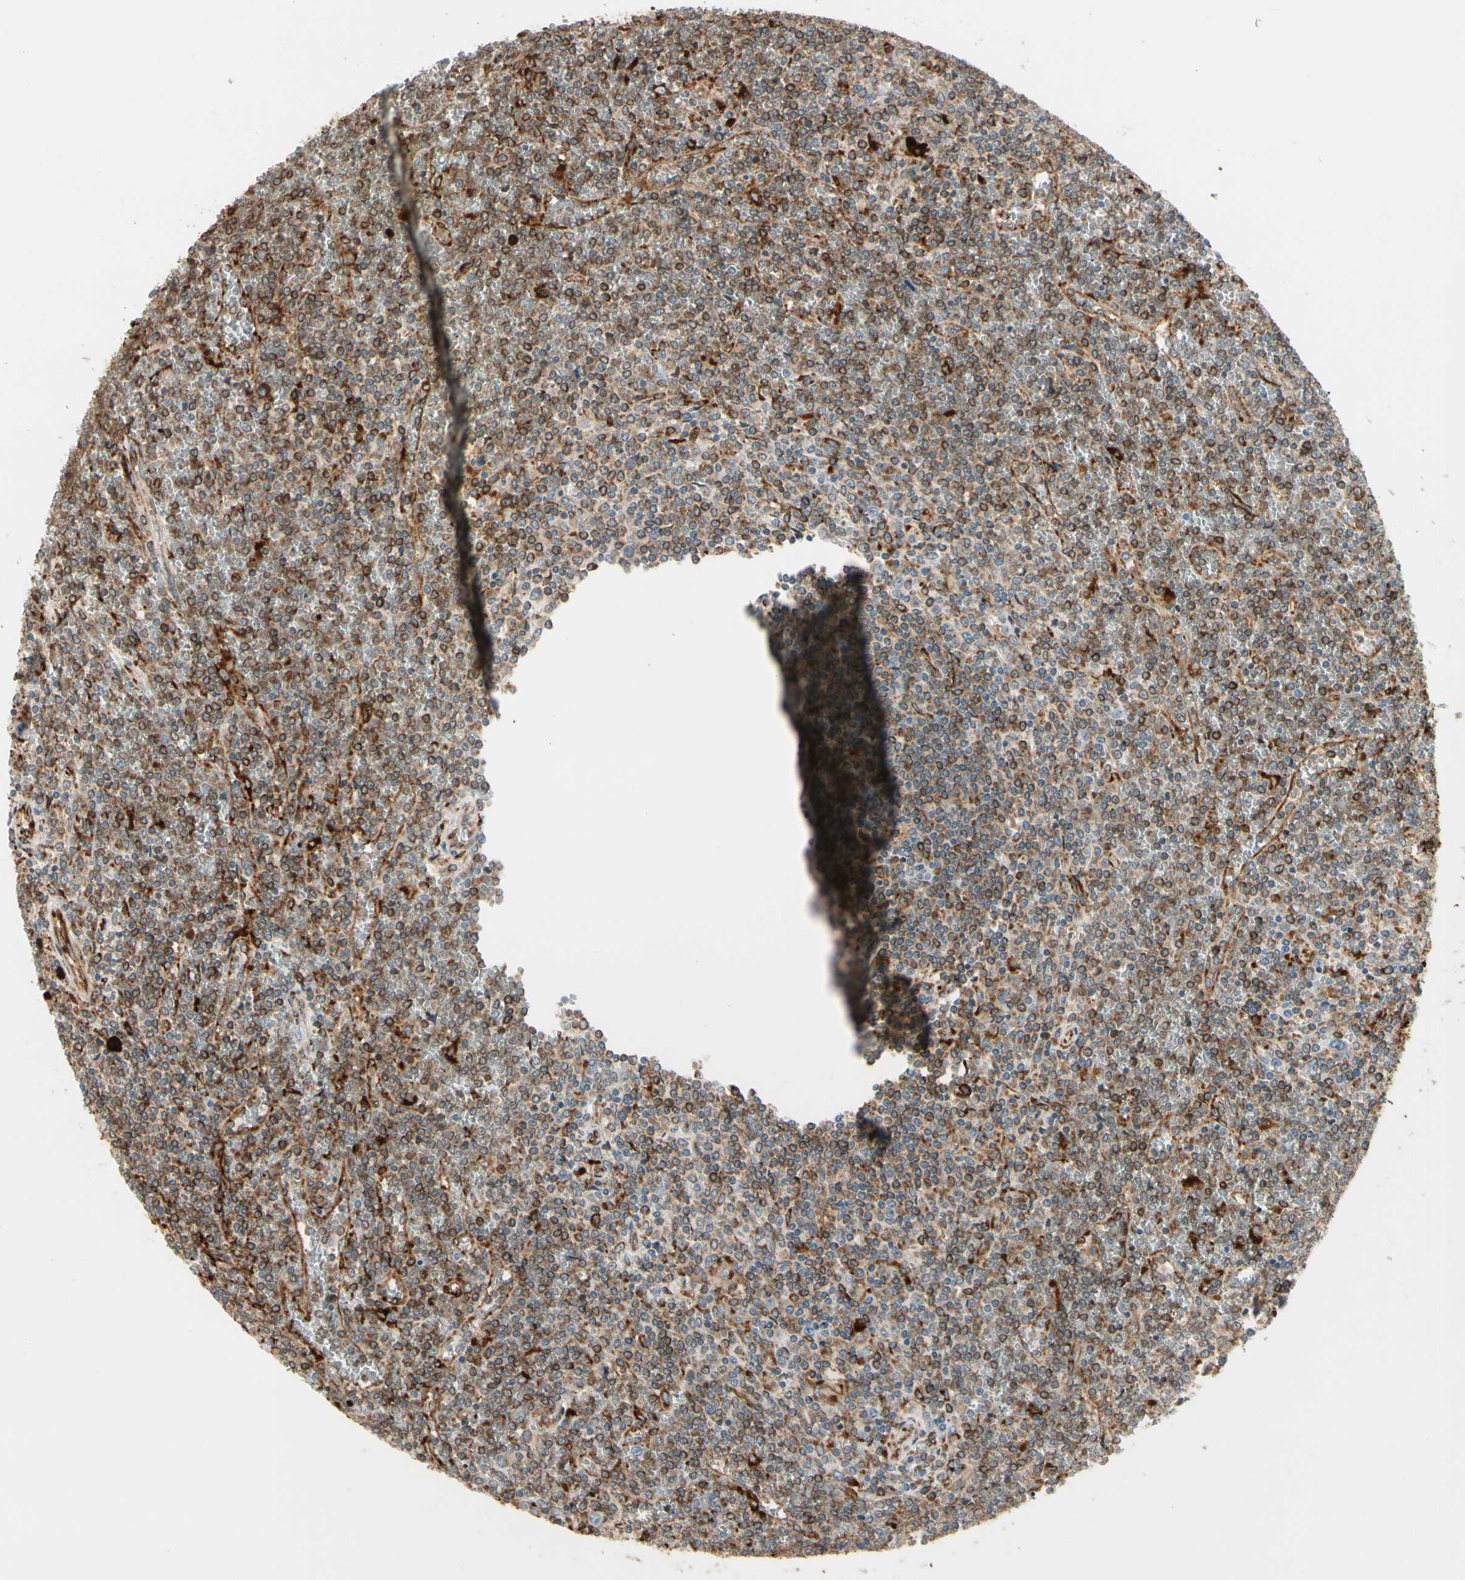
{"staining": {"intensity": "moderate", "quantity": ">75%", "location": "cytoplasmic/membranous"}, "tissue": "lymphoma", "cell_type": "Tumor cells", "image_type": "cancer", "snomed": [{"axis": "morphology", "description": "Malignant lymphoma, non-Hodgkin's type, Low grade"}, {"axis": "topography", "description": "Spleen"}], "caption": "Low-grade malignant lymphoma, non-Hodgkin's type was stained to show a protein in brown. There is medium levels of moderate cytoplasmic/membranous expression in approximately >75% of tumor cells.", "gene": "RRBP1", "patient": {"sex": "female", "age": 19}}